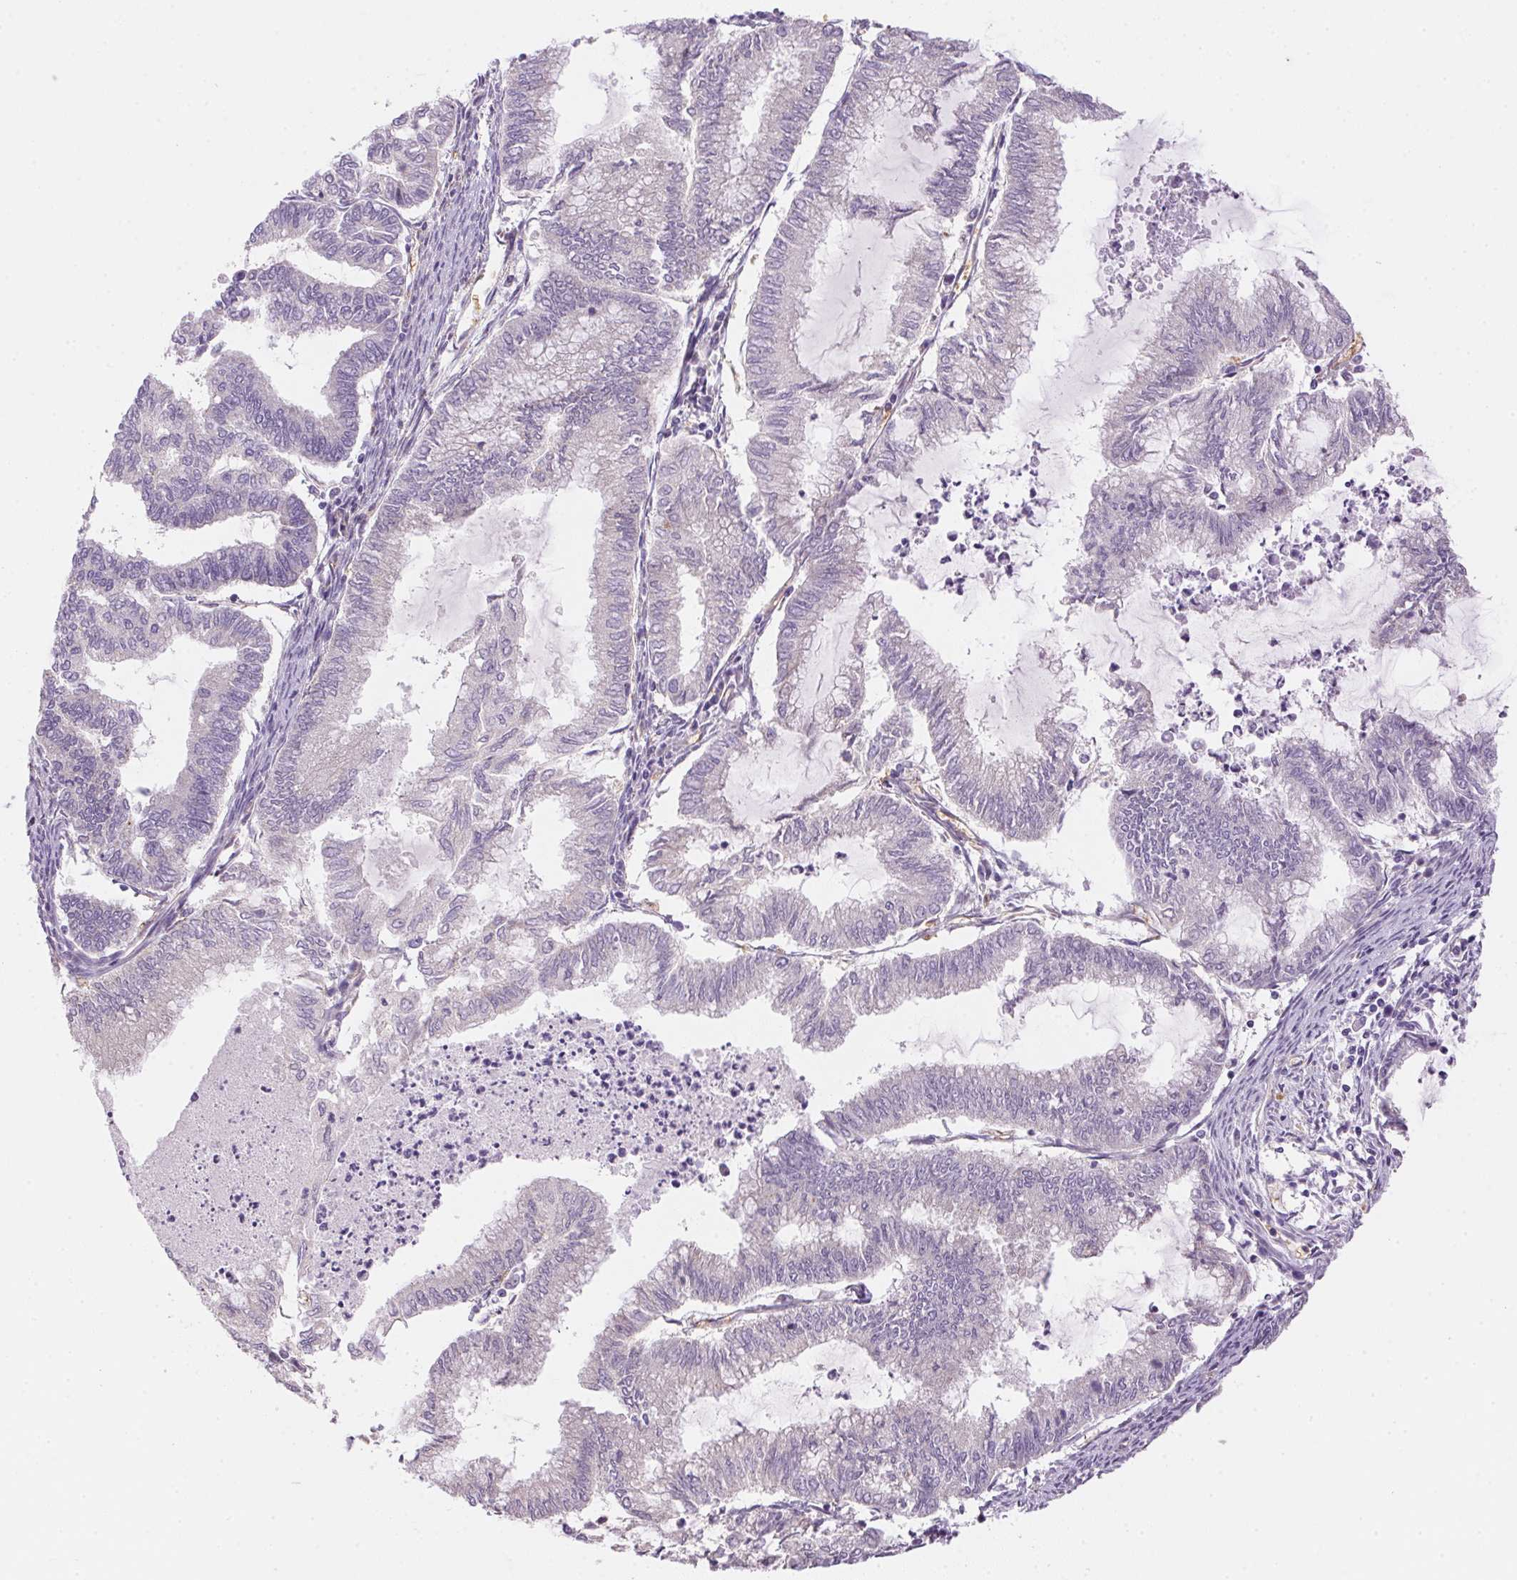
{"staining": {"intensity": "negative", "quantity": "none", "location": "none"}, "tissue": "endometrial cancer", "cell_type": "Tumor cells", "image_type": "cancer", "snomed": [{"axis": "morphology", "description": "Adenocarcinoma, NOS"}, {"axis": "topography", "description": "Endometrium"}], "caption": "The micrograph reveals no staining of tumor cells in endometrial adenocarcinoma. (Immunohistochemistry (ihc), brightfield microscopy, high magnification).", "gene": "METTL13", "patient": {"sex": "female", "age": 79}}